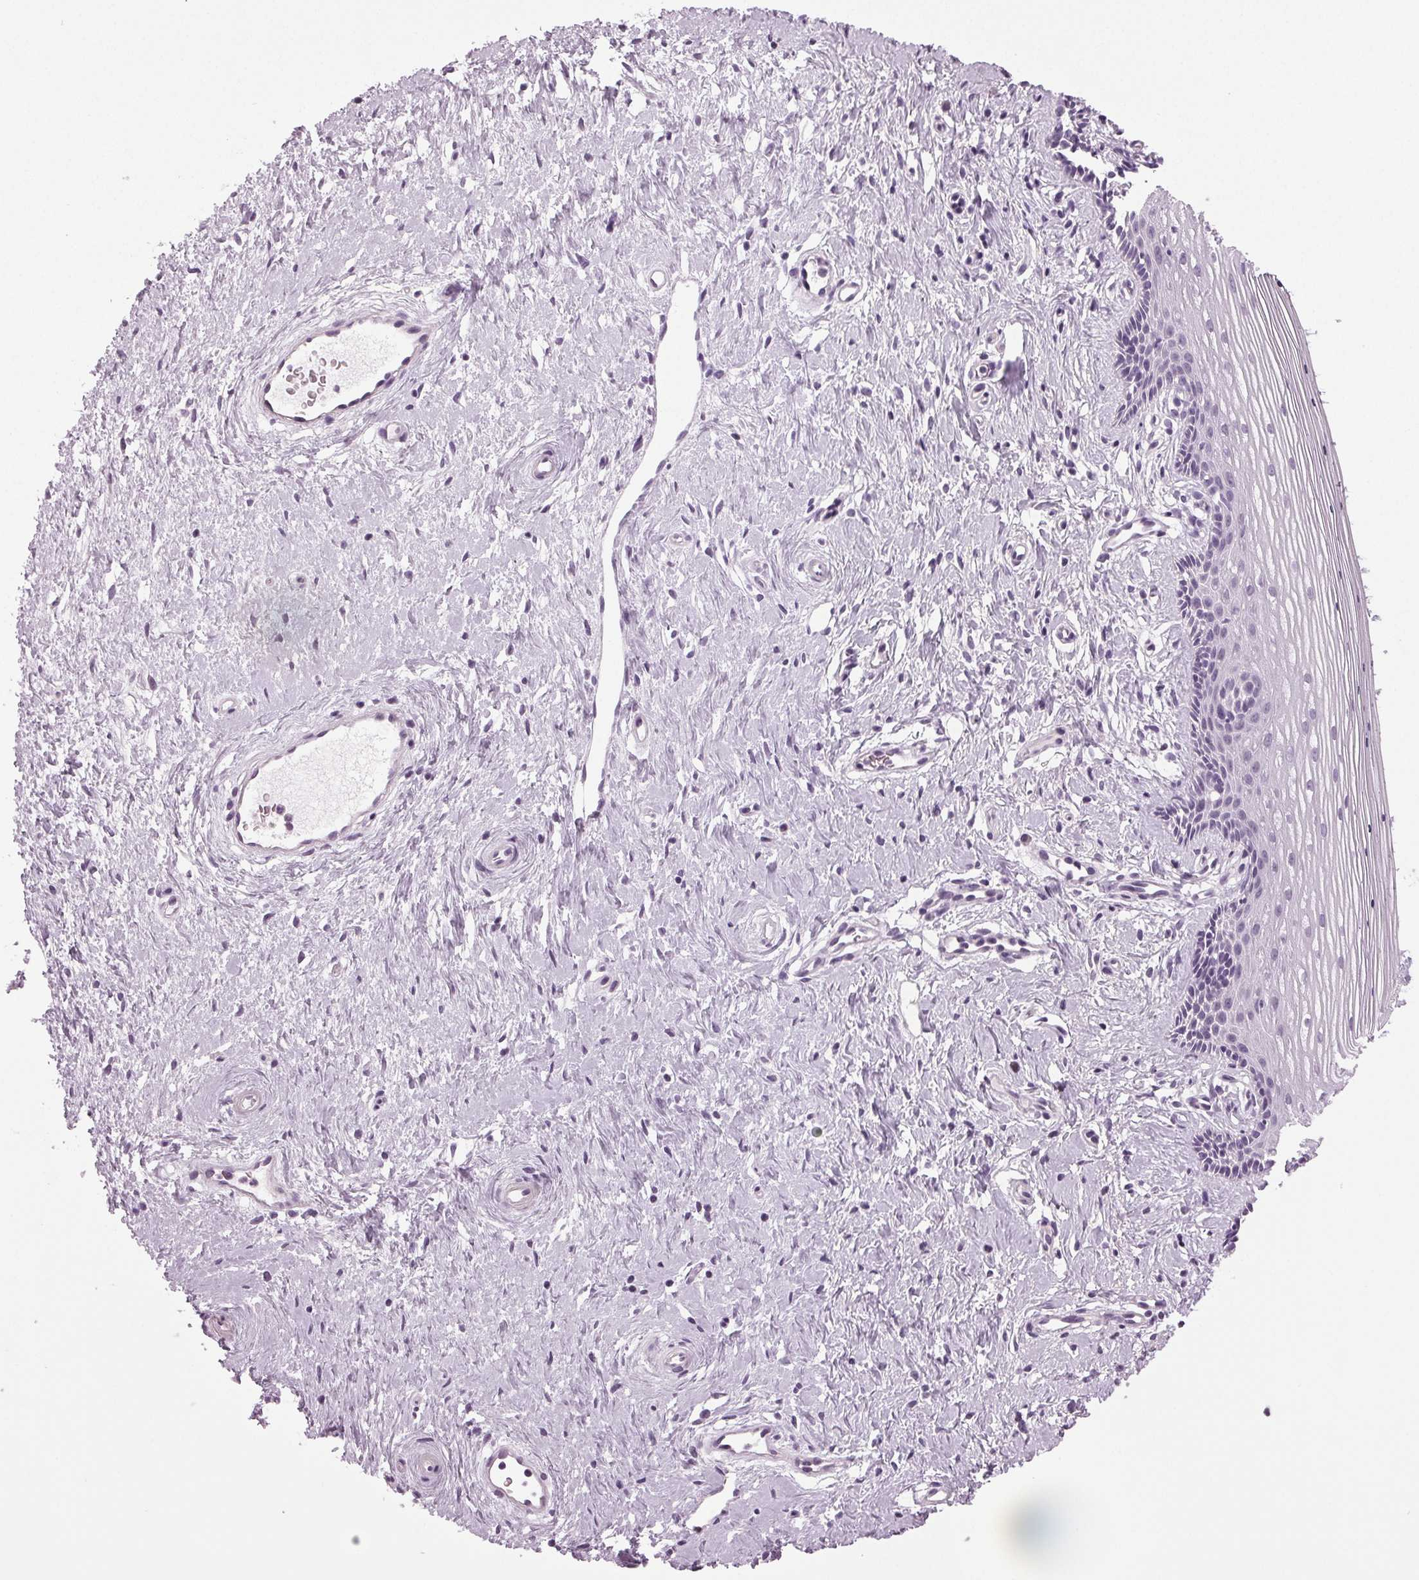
{"staining": {"intensity": "negative", "quantity": "none", "location": "none"}, "tissue": "vagina", "cell_type": "Squamous epithelial cells", "image_type": "normal", "snomed": [{"axis": "morphology", "description": "Normal tissue, NOS"}, {"axis": "topography", "description": "Vagina"}], "caption": "DAB (3,3'-diaminobenzidine) immunohistochemical staining of benign vagina shows no significant expression in squamous epithelial cells. (DAB immunohistochemistry (IHC) visualized using brightfield microscopy, high magnification).", "gene": "DNAH12", "patient": {"sex": "female", "age": 42}}